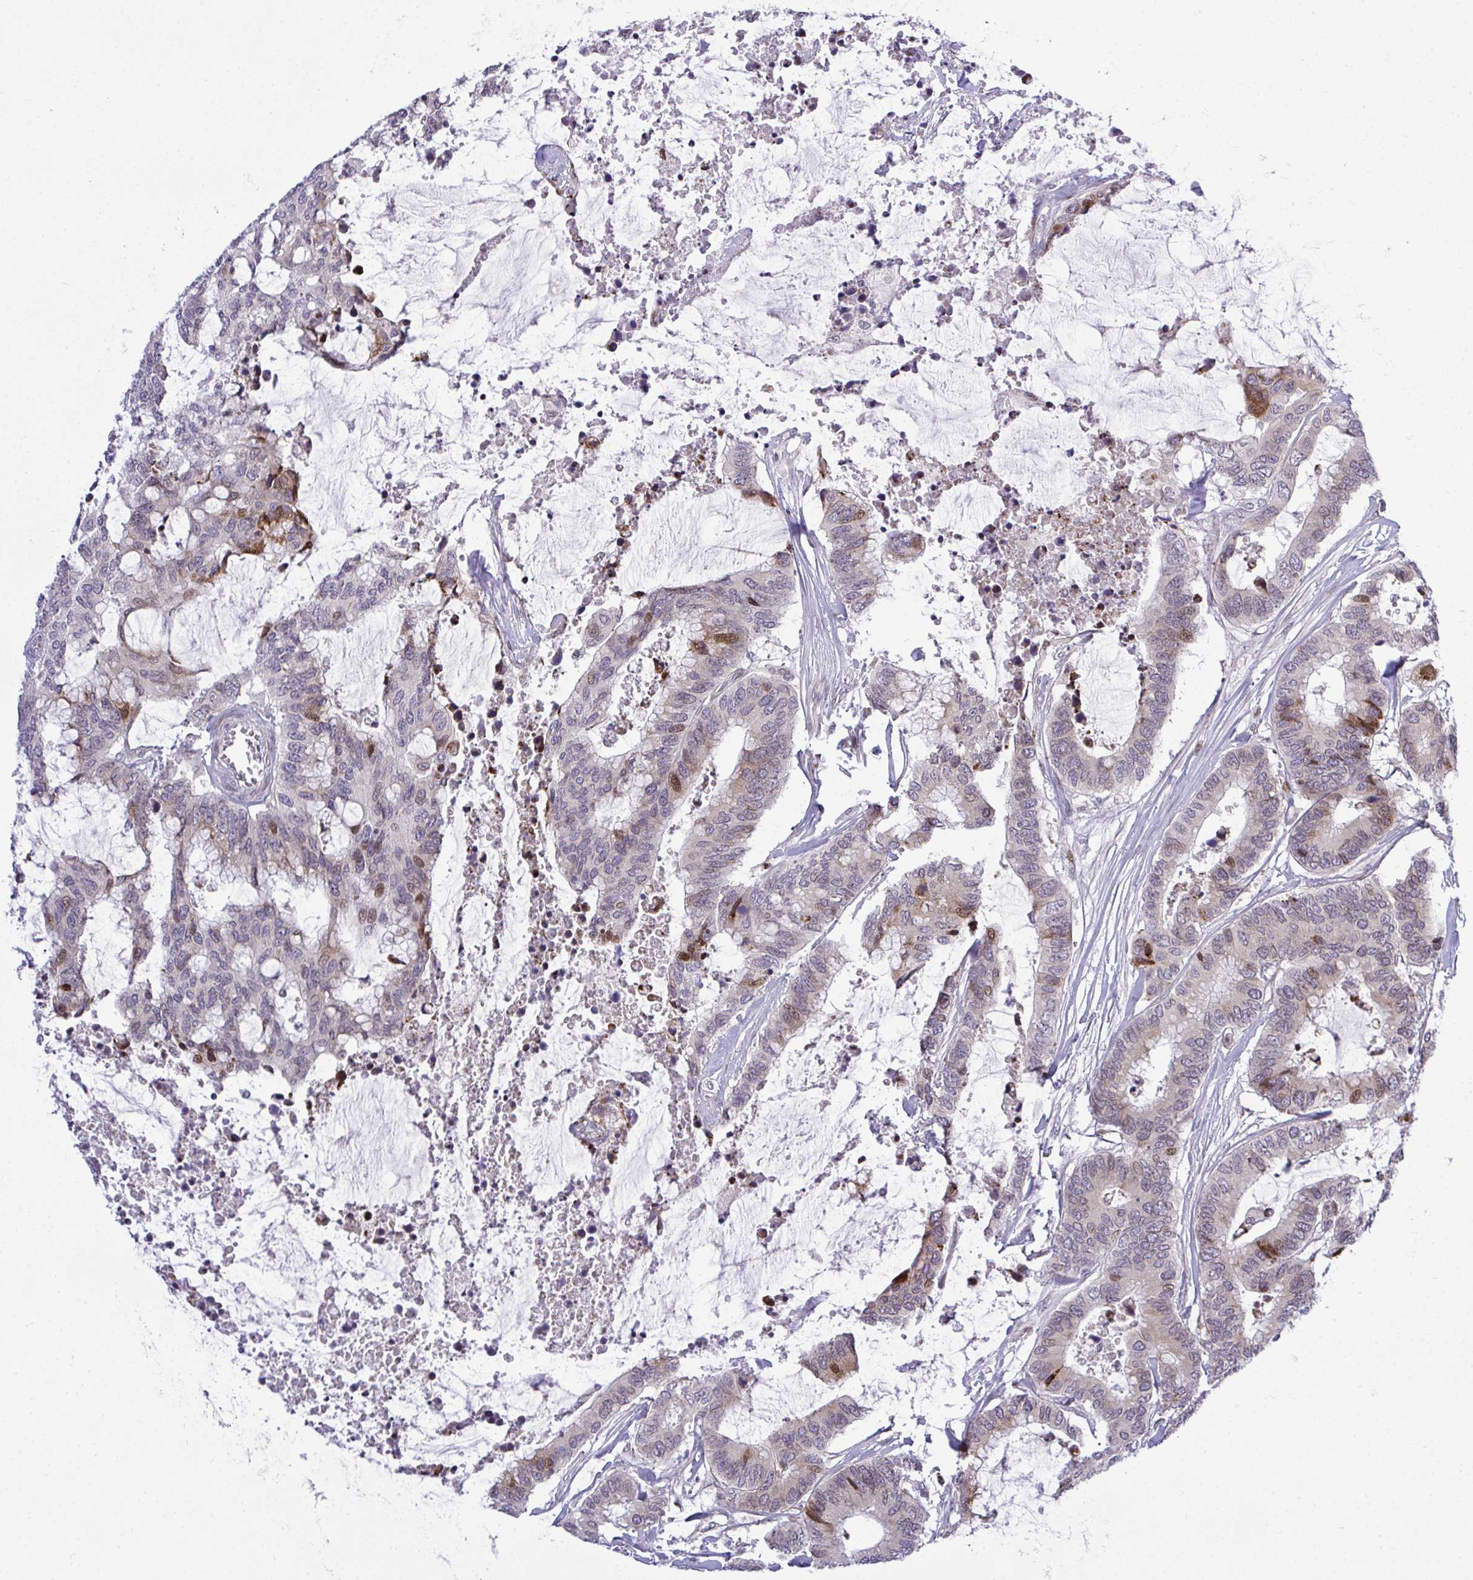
{"staining": {"intensity": "moderate", "quantity": "<25%", "location": "nuclear"}, "tissue": "colorectal cancer", "cell_type": "Tumor cells", "image_type": "cancer", "snomed": [{"axis": "morphology", "description": "Adenocarcinoma, NOS"}, {"axis": "topography", "description": "Rectum"}], "caption": "The histopathology image shows immunohistochemical staining of colorectal cancer. There is moderate nuclear staining is identified in approximately <25% of tumor cells. Nuclei are stained in blue.", "gene": "CASTOR2", "patient": {"sex": "female", "age": 59}}